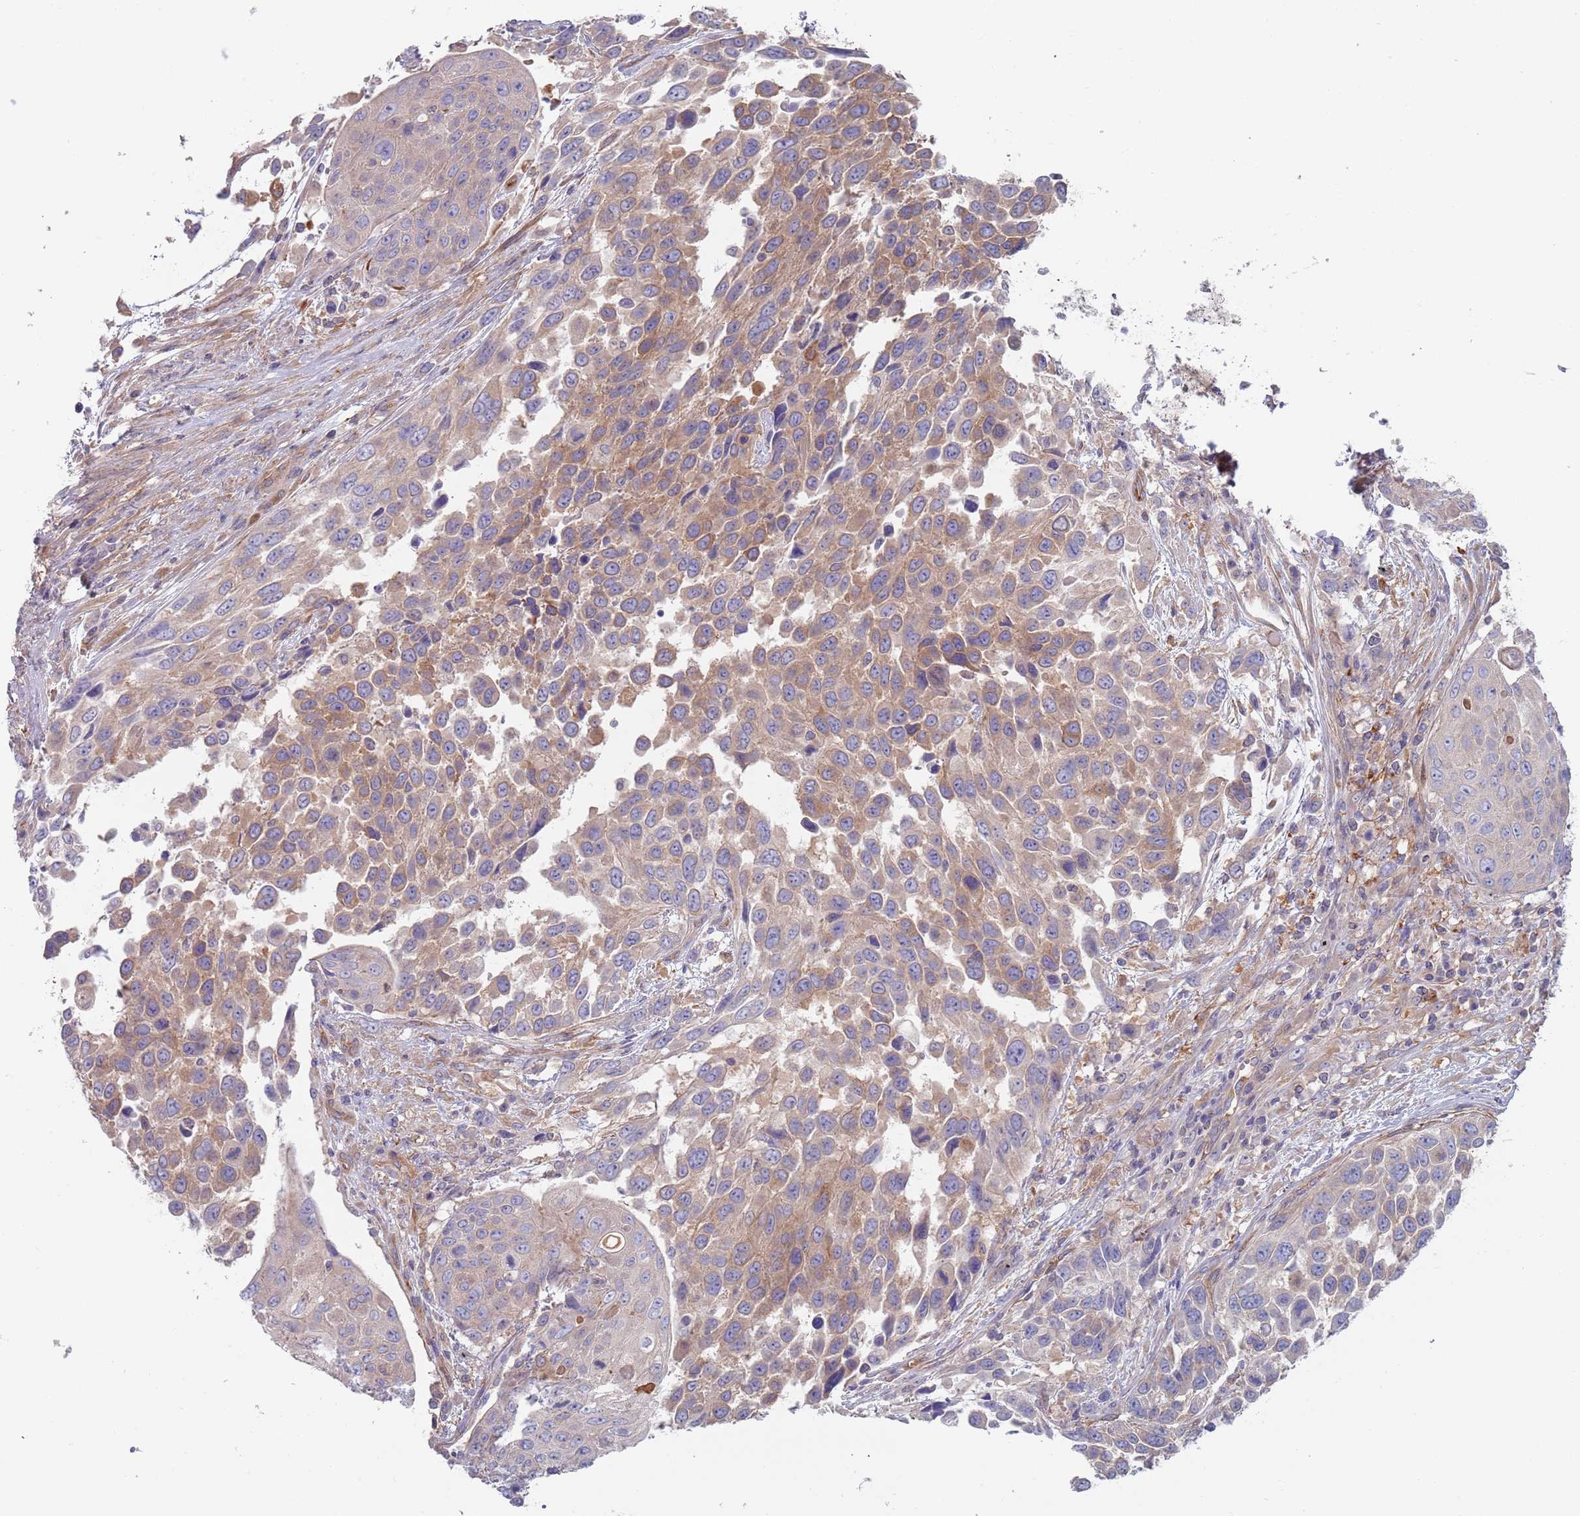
{"staining": {"intensity": "moderate", "quantity": "25%-75%", "location": "cytoplasmic/membranous"}, "tissue": "urothelial cancer", "cell_type": "Tumor cells", "image_type": "cancer", "snomed": [{"axis": "morphology", "description": "Urothelial carcinoma, High grade"}, {"axis": "topography", "description": "Urinary bladder"}], "caption": "A photomicrograph showing moderate cytoplasmic/membranous staining in about 25%-75% of tumor cells in urothelial carcinoma (high-grade), as visualized by brown immunohistochemical staining.", "gene": "APPL2", "patient": {"sex": "female", "age": 70}}